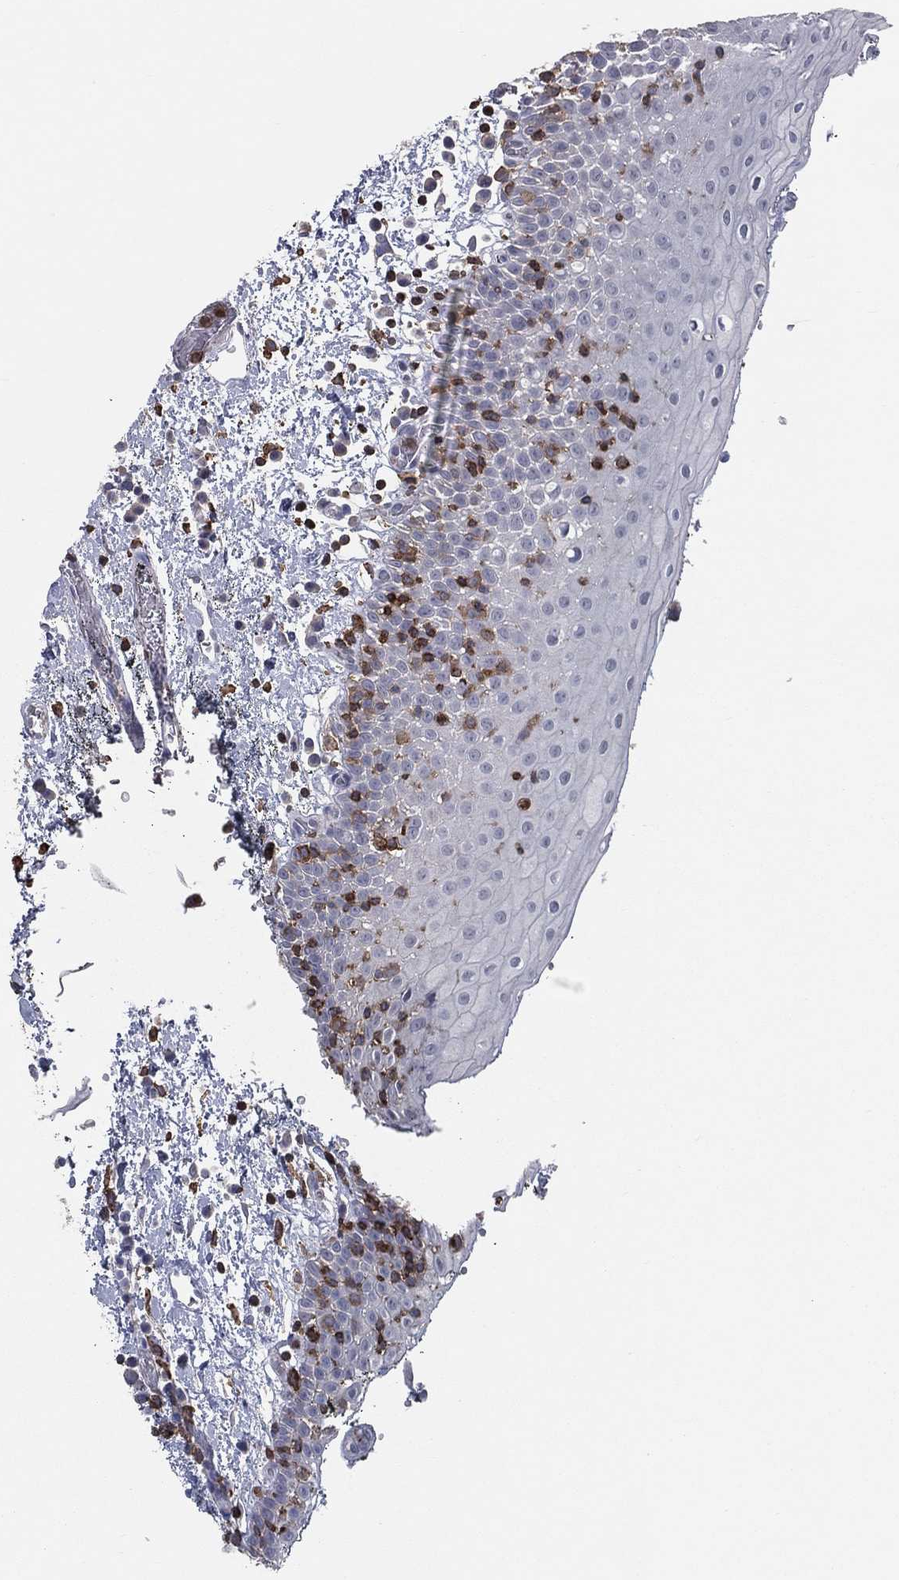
{"staining": {"intensity": "negative", "quantity": "none", "location": "none"}, "tissue": "oral mucosa", "cell_type": "Squamous epithelial cells", "image_type": "normal", "snomed": [{"axis": "morphology", "description": "Normal tissue, NOS"}, {"axis": "morphology", "description": "Squamous cell carcinoma, NOS"}, {"axis": "topography", "description": "Oral tissue"}, {"axis": "topography", "description": "Tounge, NOS"}, {"axis": "topography", "description": "Head-Neck"}], "caption": "Immunohistochemistry photomicrograph of normal oral mucosa: oral mucosa stained with DAB demonstrates no significant protein staining in squamous epithelial cells.", "gene": "PSTPIP1", "patient": {"sex": "female", "age": 80}}